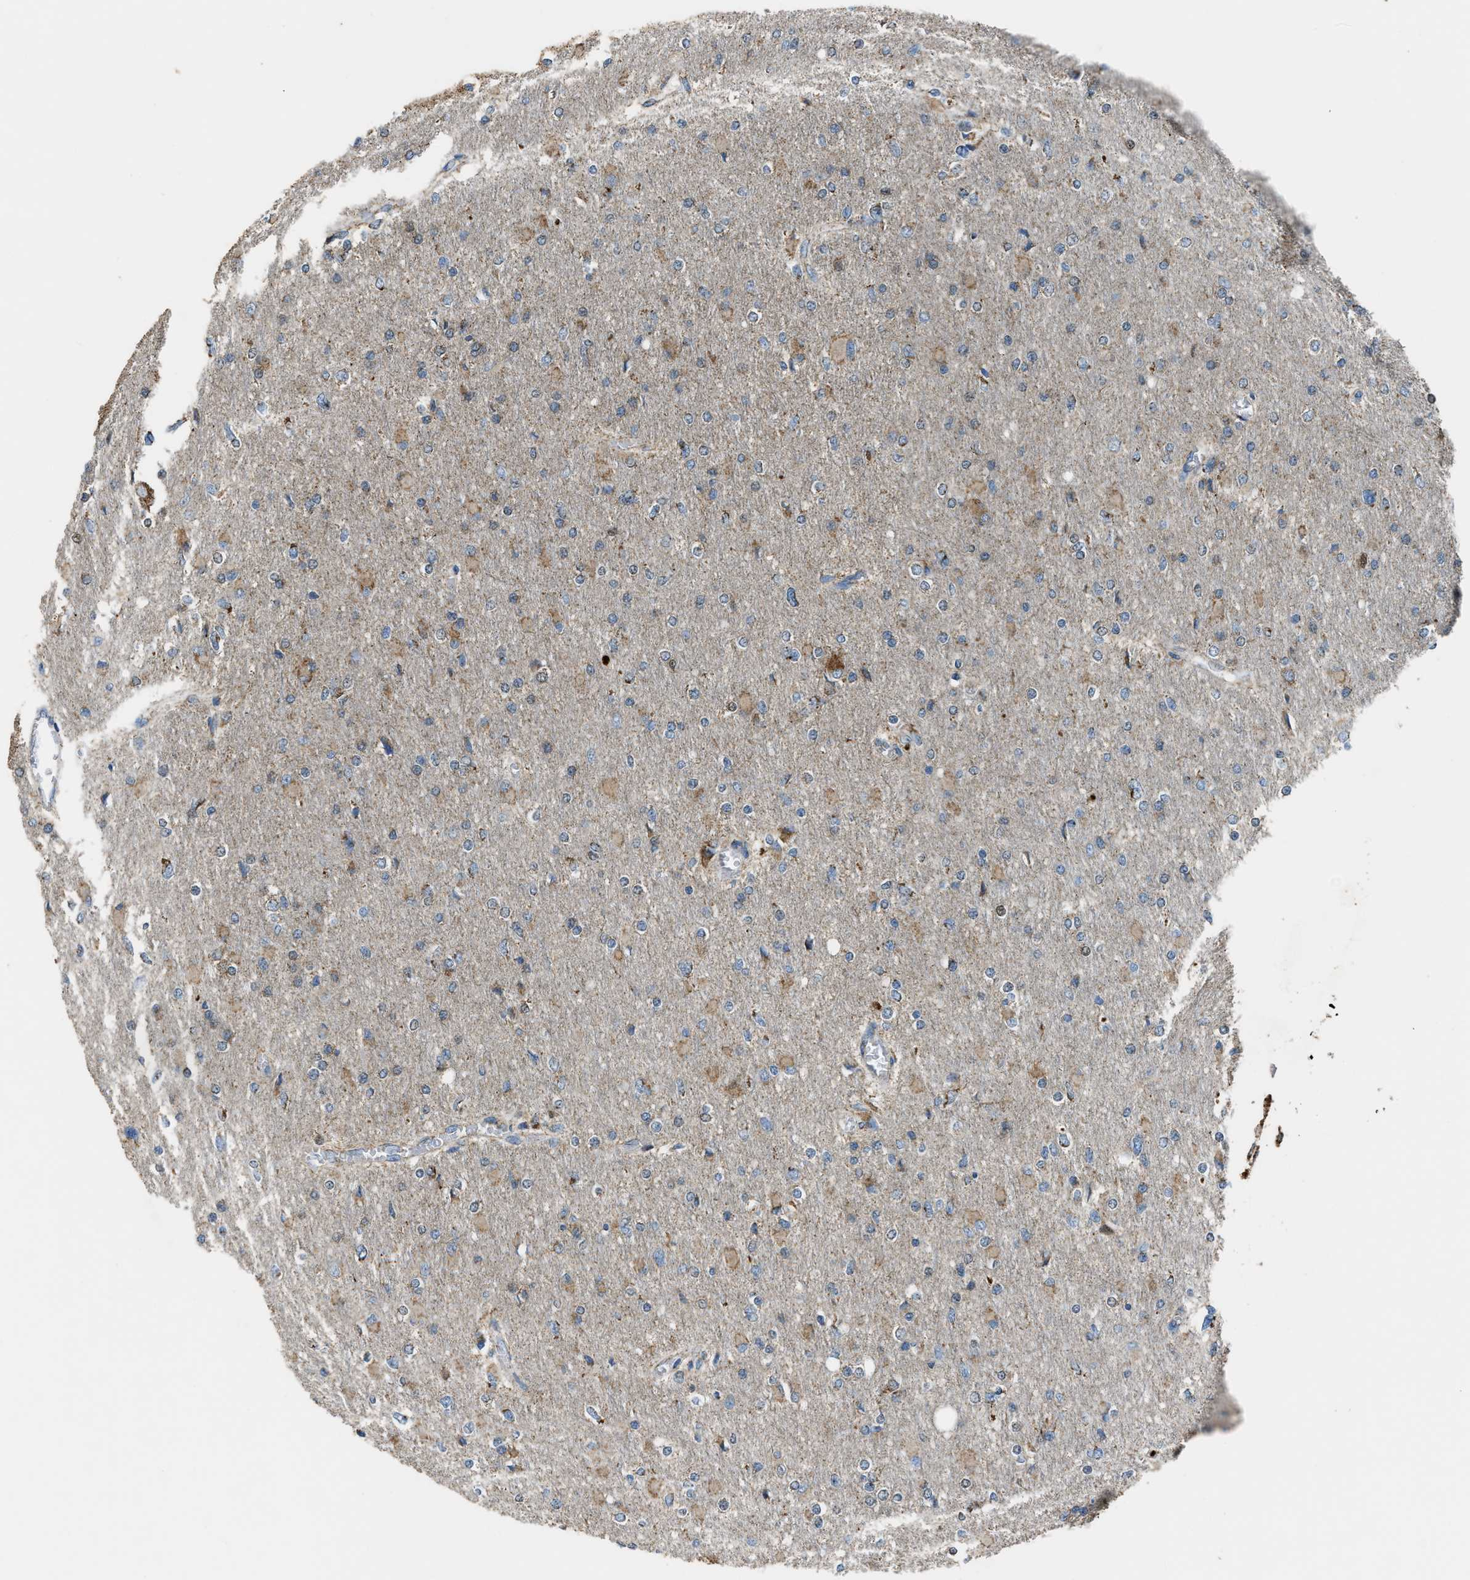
{"staining": {"intensity": "moderate", "quantity": "<25%", "location": "cytoplasmic/membranous"}, "tissue": "glioma", "cell_type": "Tumor cells", "image_type": "cancer", "snomed": [{"axis": "morphology", "description": "Glioma, malignant, High grade"}, {"axis": "topography", "description": "Cerebral cortex"}], "caption": "Immunohistochemical staining of human malignant high-grade glioma reveals moderate cytoplasmic/membranous protein staining in about <25% of tumor cells.", "gene": "SLC25A11", "patient": {"sex": "female", "age": 36}}